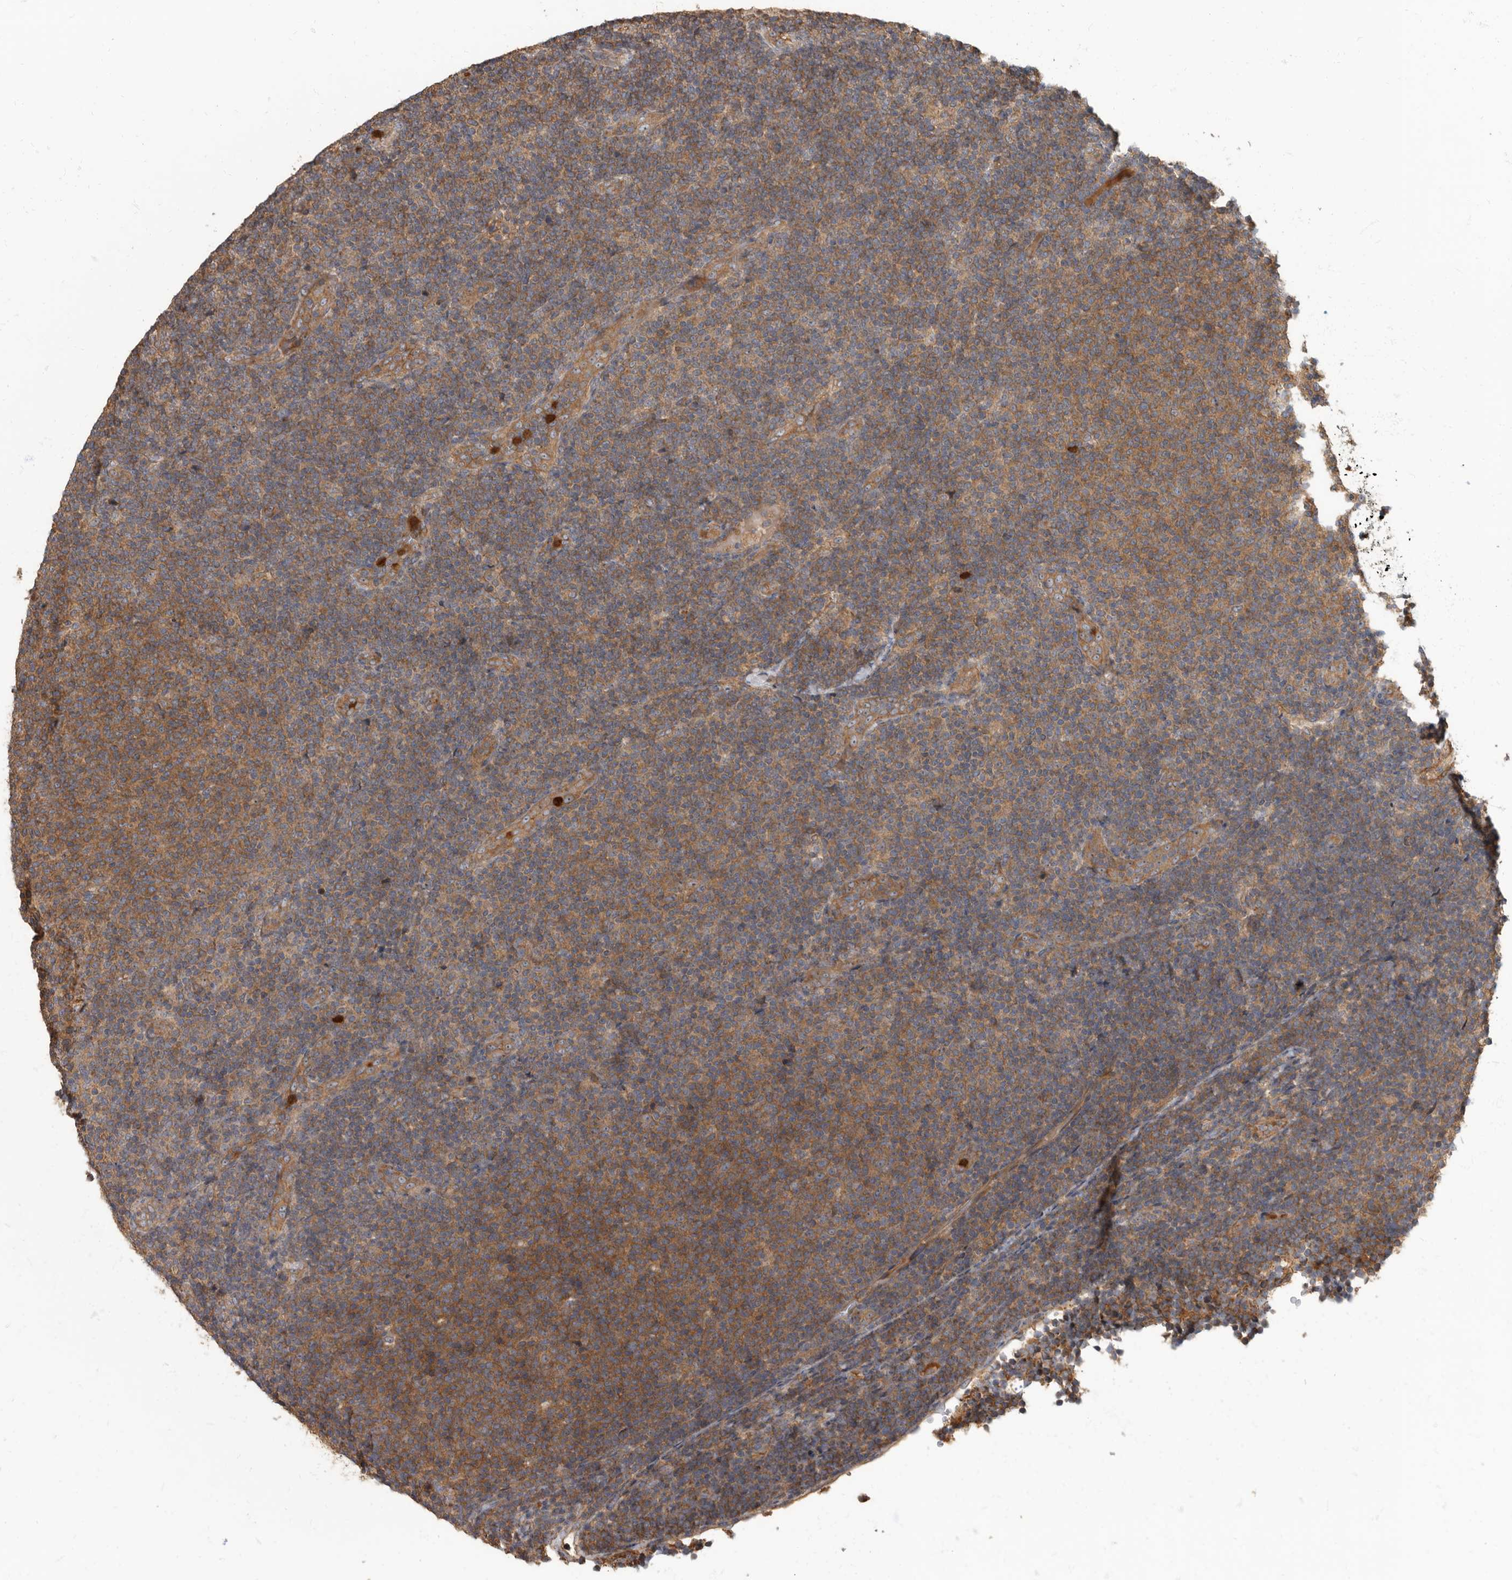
{"staining": {"intensity": "strong", "quantity": "25%-75%", "location": "cytoplasmic/membranous"}, "tissue": "lymphoma", "cell_type": "Tumor cells", "image_type": "cancer", "snomed": [{"axis": "morphology", "description": "Malignant lymphoma, non-Hodgkin's type, Low grade"}, {"axis": "topography", "description": "Lymph node"}], "caption": "This photomicrograph displays IHC staining of human low-grade malignant lymphoma, non-Hodgkin's type, with high strong cytoplasmic/membranous staining in approximately 25%-75% of tumor cells.", "gene": "DAAM1", "patient": {"sex": "male", "age": 66}}